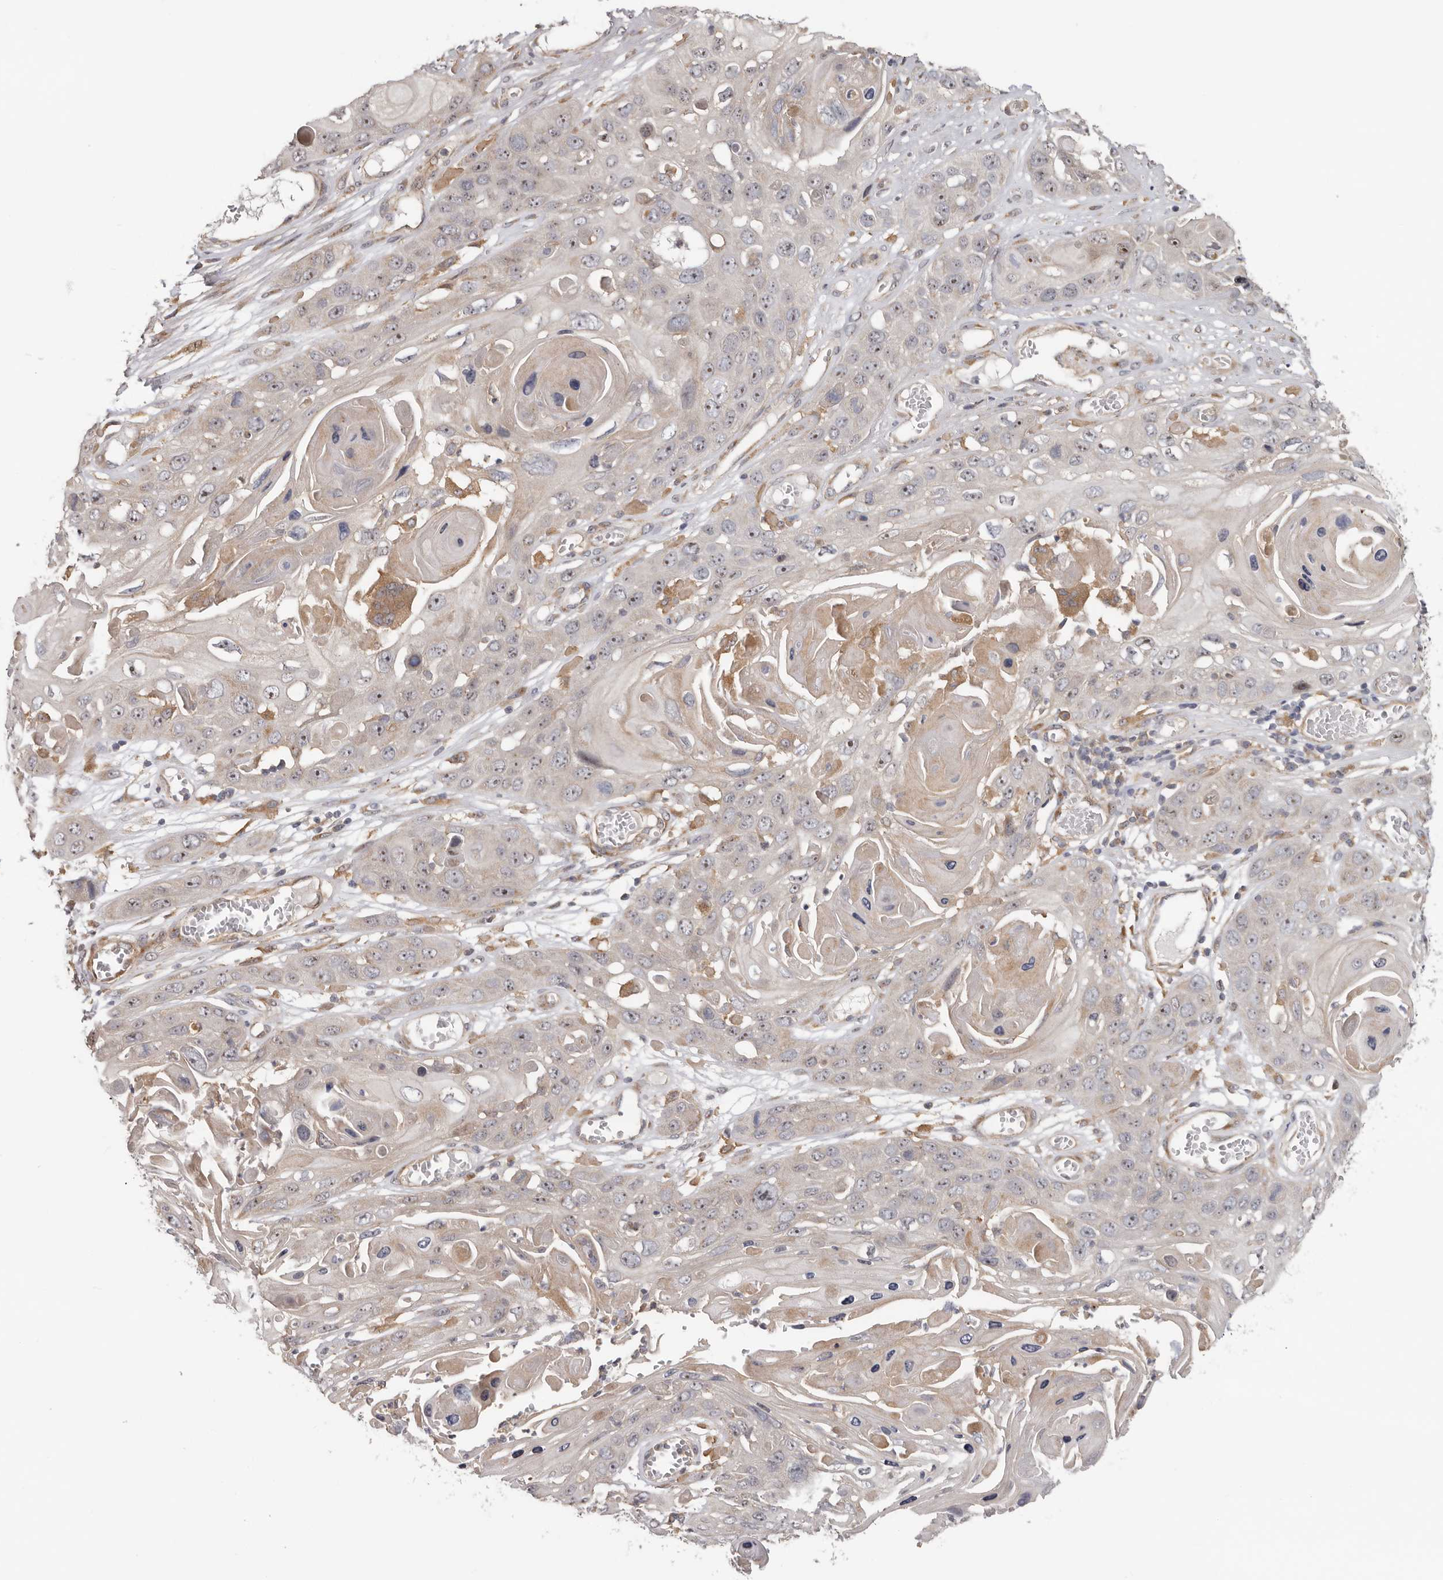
{"staining": {"intensity": "weak", "quantity": "25%-75%", "location": "cytoplasmic/membranous,nuclear"}, "tissue": "skin cancer", "cell_type": "Tumor cells", "image_type": "cancer", "snomed": [{"axis": "morphology", "description": "Squamous cell carcinoma, NOS"}, {"axis": "topography", "description": "Skin"}], "caption": "The image exhibits immunohistochemical staining of skin cancer (squamous cell carcinoma). There is weak cytoplasmic/membranous and nuclear expression is present in about 25%-75% of tumor cells.", "gene": "HINT3", "patient": {"sex": "male", "age": 55}}